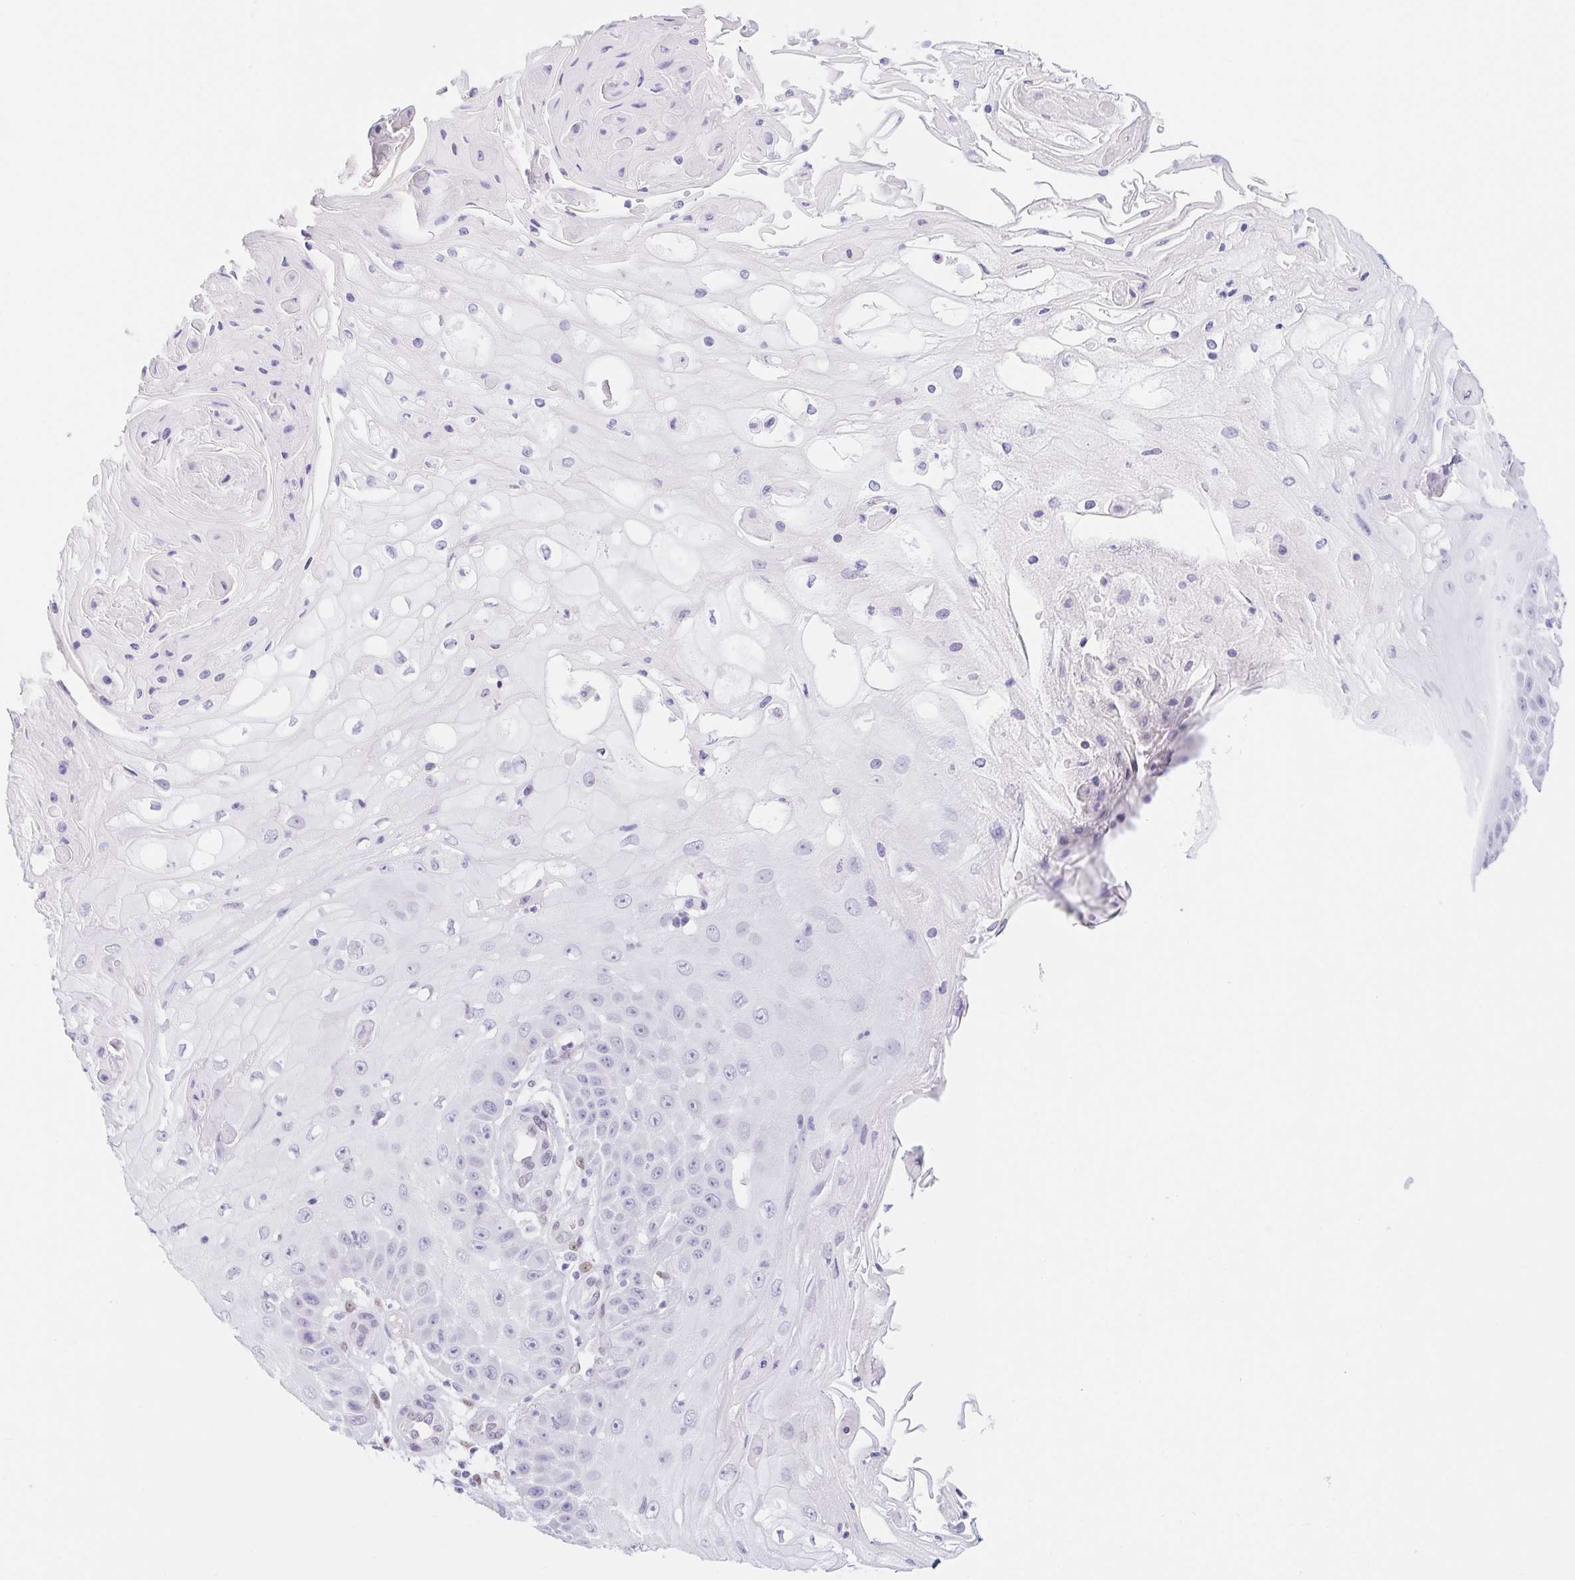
{"staining": {"intensity": "negative", "quantity": "none", "location": "none"}, "tissue": "skin cancer", "cell_type": "Tumor cells", "image_type": "cancer", "snomed": [{"axis": "morphology", "description": "Squamous cell carcinoma, NOS"}, {"axis": "topography", "description": "Skin"}], "caption": "Tumor cells are negative for brown protein staining in skin cancer (squamous cell carcinoma).", "gene": "CAND1", "patient": {"sex": "male", "age": 70}}